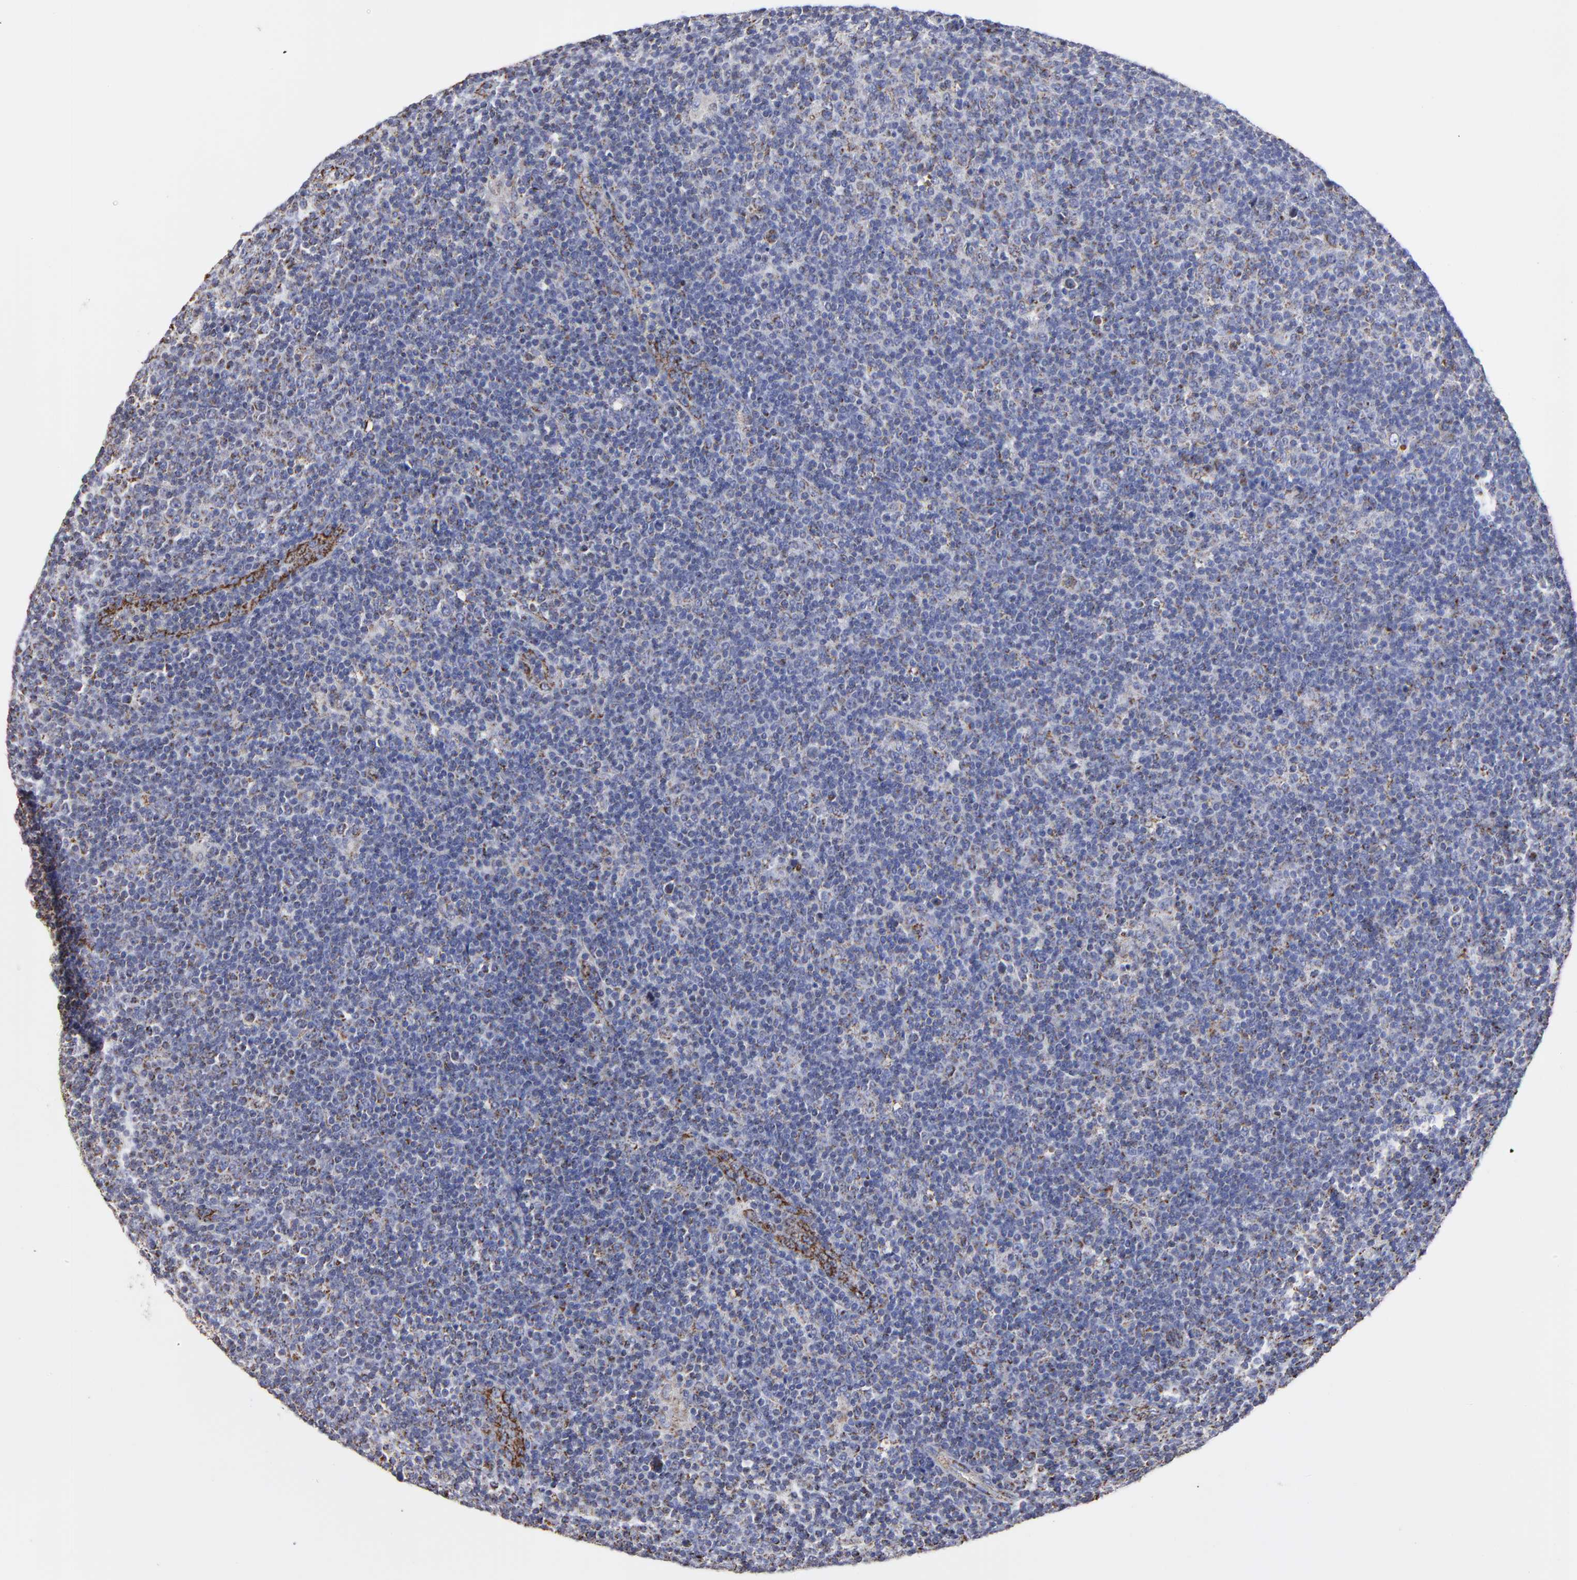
{"staining": {"intensity": "moderate", "quantity": "<25%", "location": "cytoplasmic/membranous"}, "tissue": "lymphoma", "cell_type": "Tumor cells", "image_type": "cancer", "snomed": [{"axis": "morphology", "description": "Malignant lymphoma, non-Hodgkin's type, Low grade"}, {"axis": "topography", "description": "Lymph node"}], "caption": "An immunohistochemistry image of tumor tissue is shown. Protein staining in brown labels moderate cytoplasmic/membranous positivity in lymphoma within tumor cells.", "gene": "PINK1", "patient": {"sex": "male", "age": 70}}